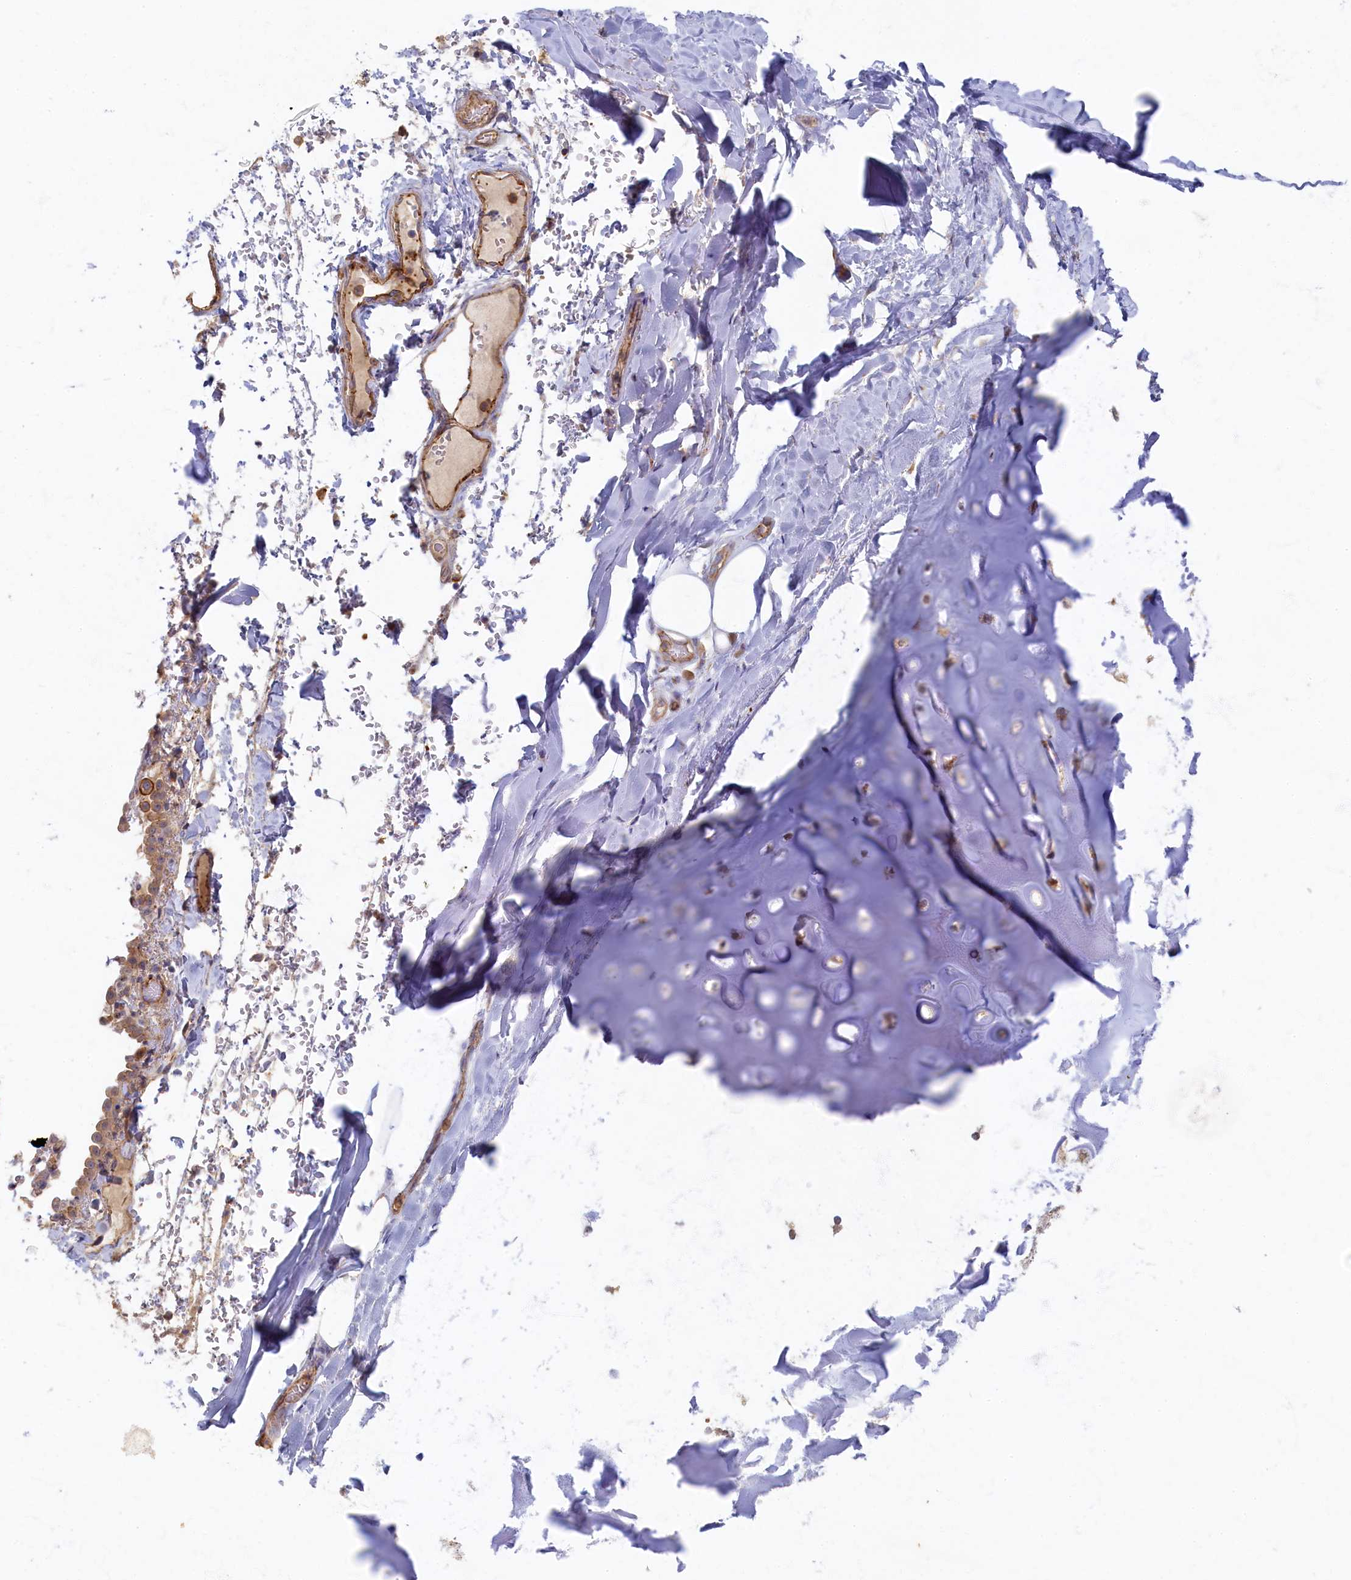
{"staining": {"intensity": "negative", "quantity": "none", "location": "none"}, "tissue": "adipose tissue", "cell_type": "Adipocytes", "image_type": "normal", "snomed": [{"axis": "morphology", "description": "Normal tissue, NOS"}, {"axis": "topography", "description": "Lymph node"}, {"axis": "topography", "description": "Cartilage tissue"}, {"axis": "topography", "description": "Bronchus"}], "caption": "The immunohistochemistry (IHC) histopathology image has no significant staining in adipocytes of adipose tissue. (Brightfield microscopy of DAB (3,3'-diaminobenzidine) IHC at high magnification).", "gene": "PSMG2", "patient": {"sex": "male", "age": 63}}